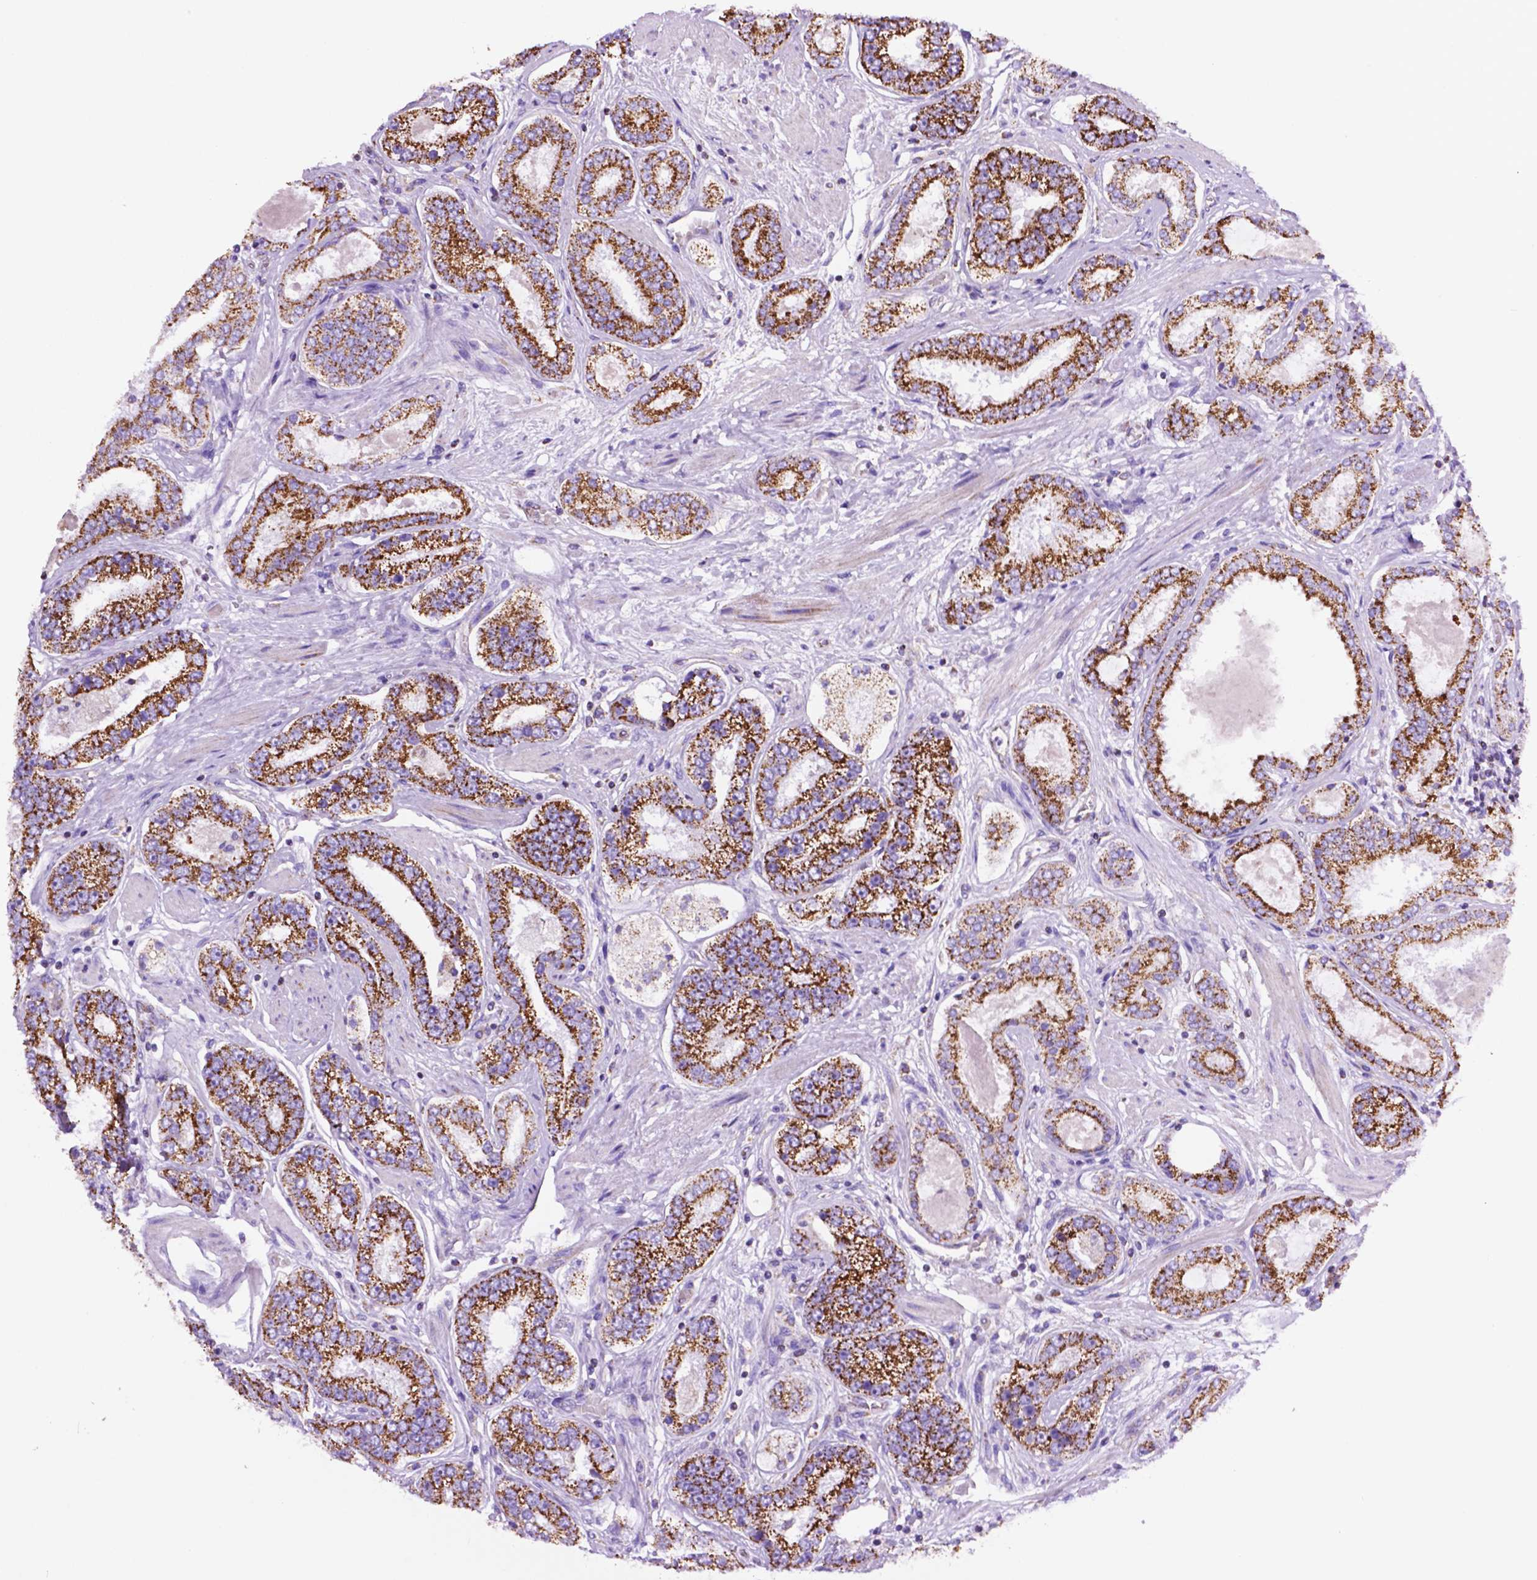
{"staining": {"intensity": "strong", "quantity": ">75%", "location": "cytoplasmic/membranous"}, "tissue": "prostate cancer", "cell_type": "Tumor cells", "image_type": "cancer", "snomed": [{"axis": "morphology", "description": "Adenocarcinoma, High grade"}, {"axis": "topography", "description": "Prostate"}], "caption": "Tumor cells display high levels of strong cytoplasmic/membranous expression in approximately >75% of cells in prostate cancer.", "gene": "GDPD5", "patient": {"sex": "male", "age": 63}}